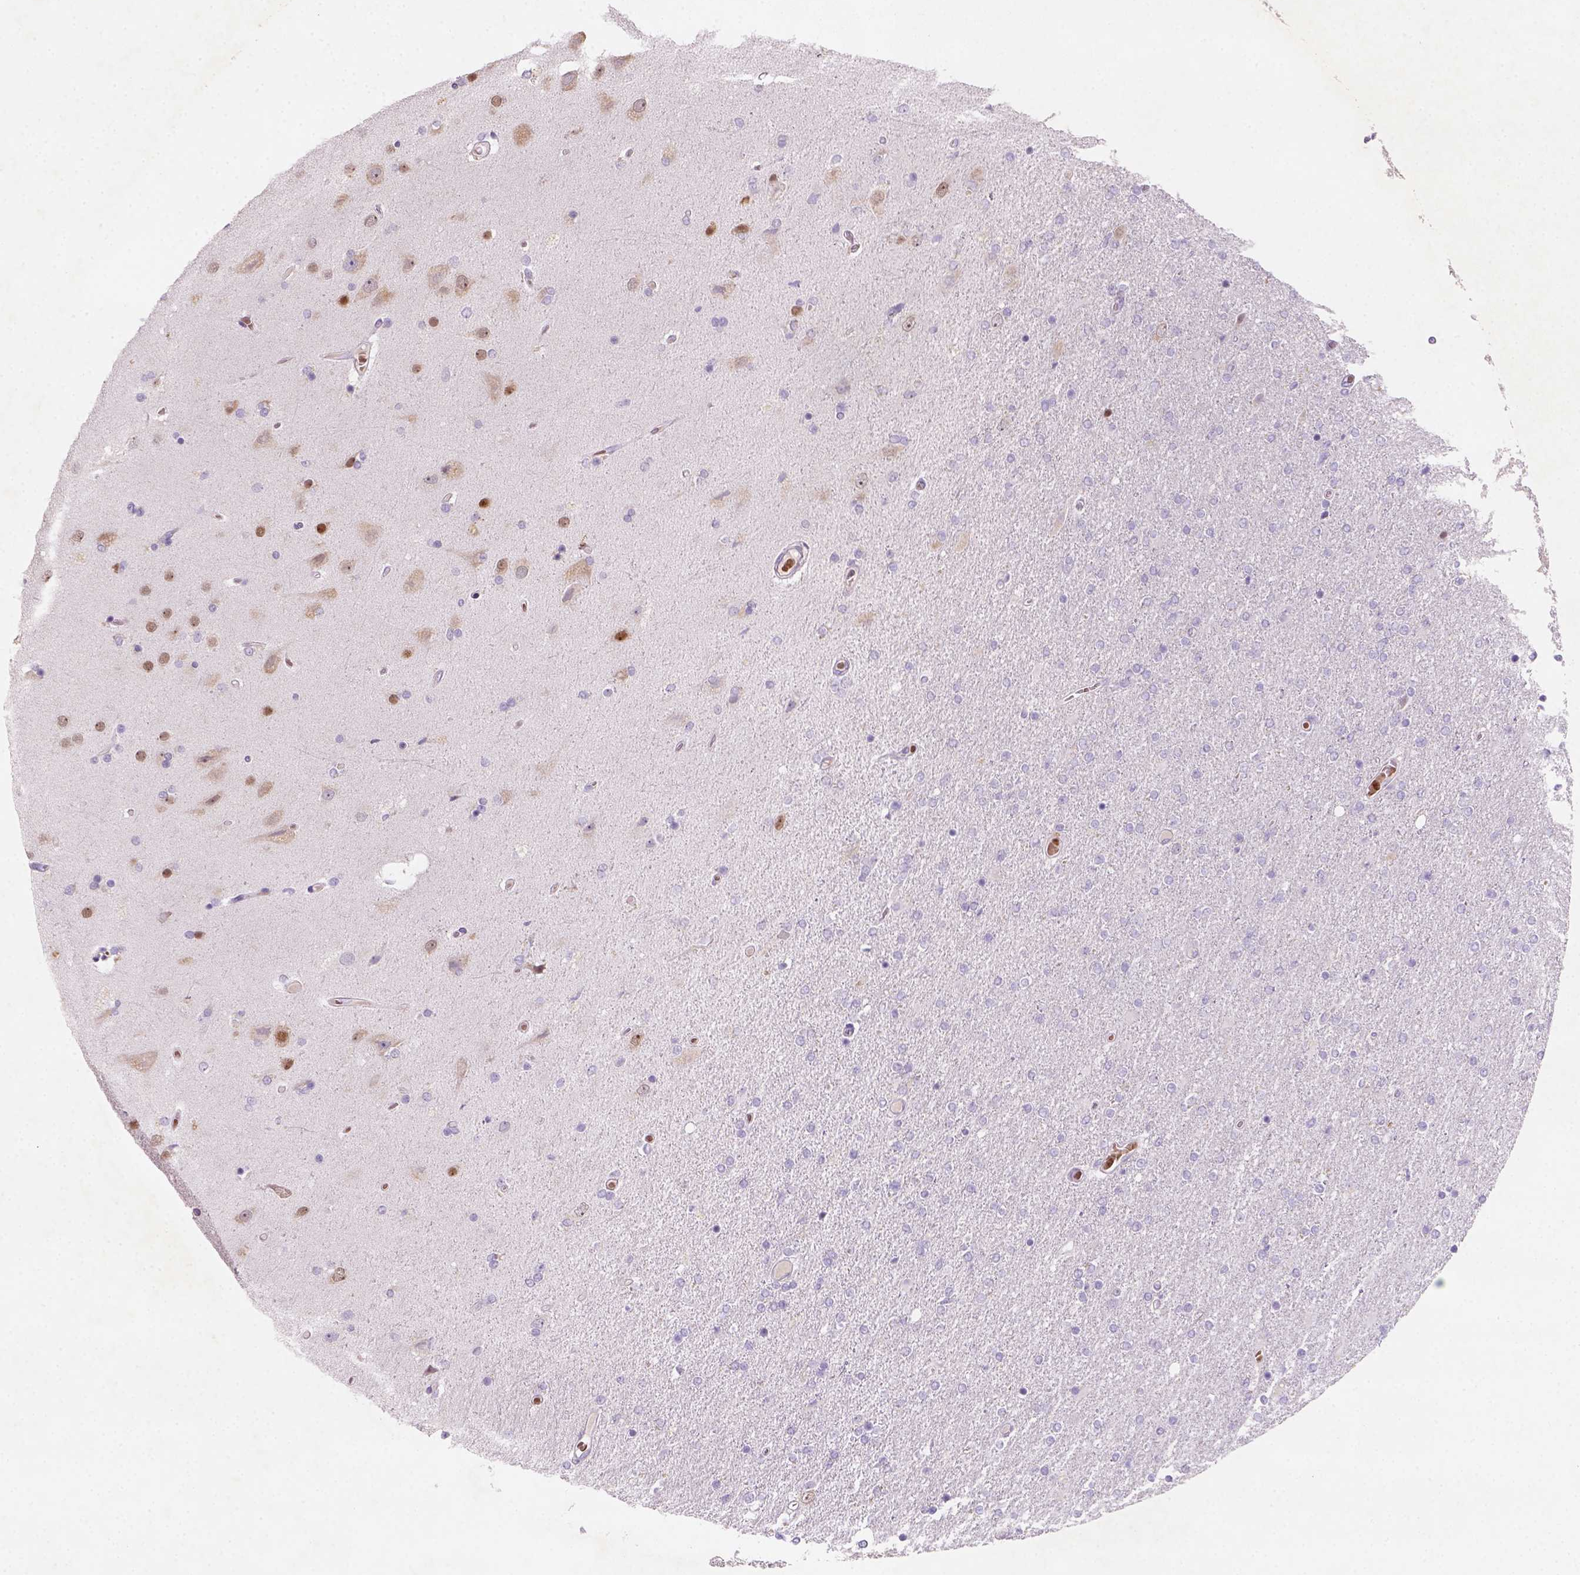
{"staining": {"intensity": "negative", "quantity": "none", "location": "none"}, "tissue": "glioma", "cell_type": "Tumor cells", "image_type": "cancer", "snomed": [{"axis": "morphology", "description": "Glioma, malignant, High grade"}, {"axis": "topography", "description": "Cerebral cortex"}], "caption": "Human glioma stained for a protein using immunohistochemistry displays no staining in tumor cells.", "gene": "ZMAT4", "patient": {"sex": "male", "age": 70}}